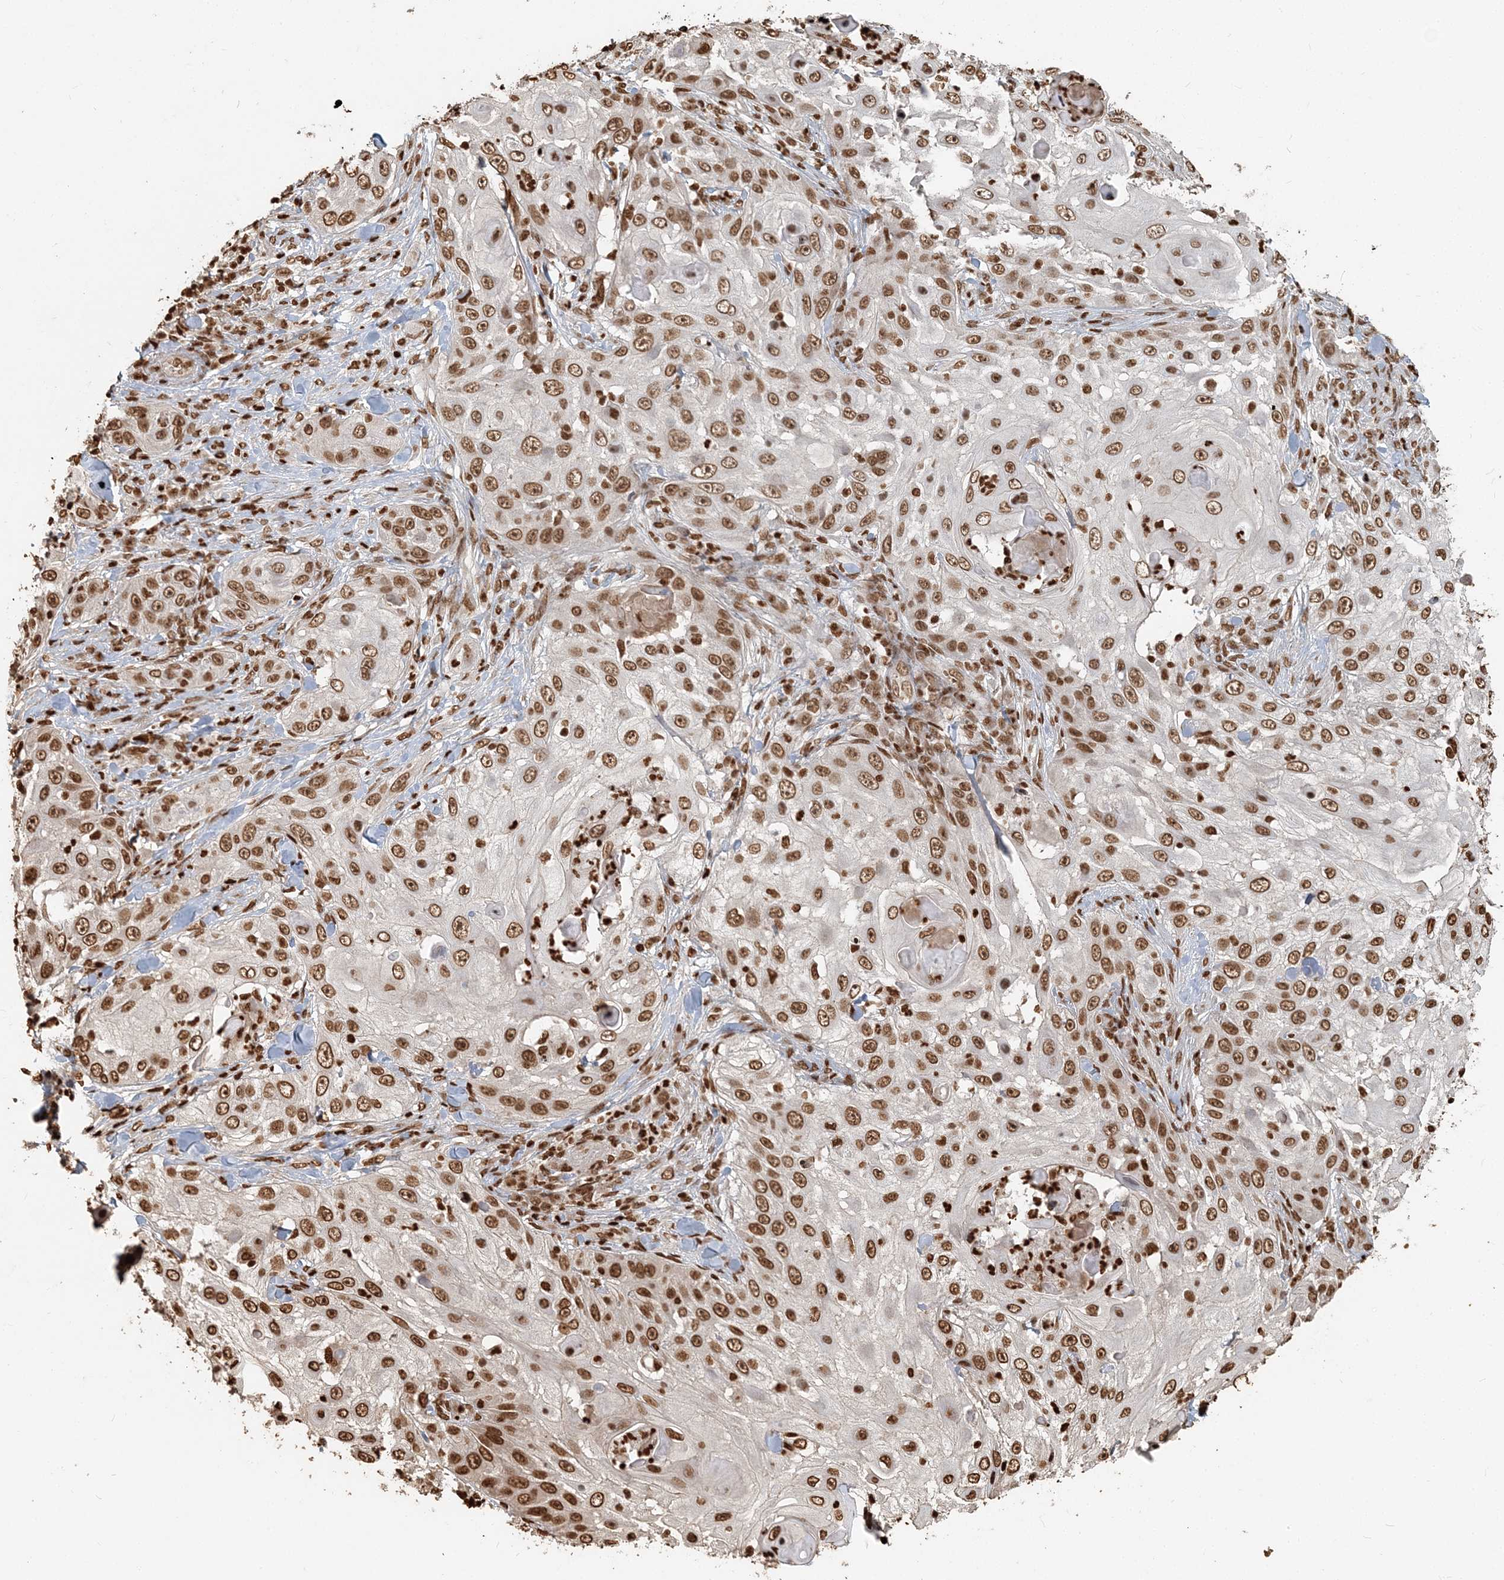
{"staining": {"intensity": "moderate", "quantity": ">75%", "location": "nuclear"}, "tissue": "skin cancer", "cell_type": "Tumor cells", "image_type": "cancer", "snomed": [{"axis": "morphology", "description": "Squamous cell carcinoma, NOS"}, {"axis": "topography", "description": "Skin"}], "caption": "Immunohistochemical staining of human skin cancer shows medium levels of moderate nuclear staining in approximately >75% of tumor cells.", "gene": "H3-3B", "patient": {"sex": "female", "age": 44}}